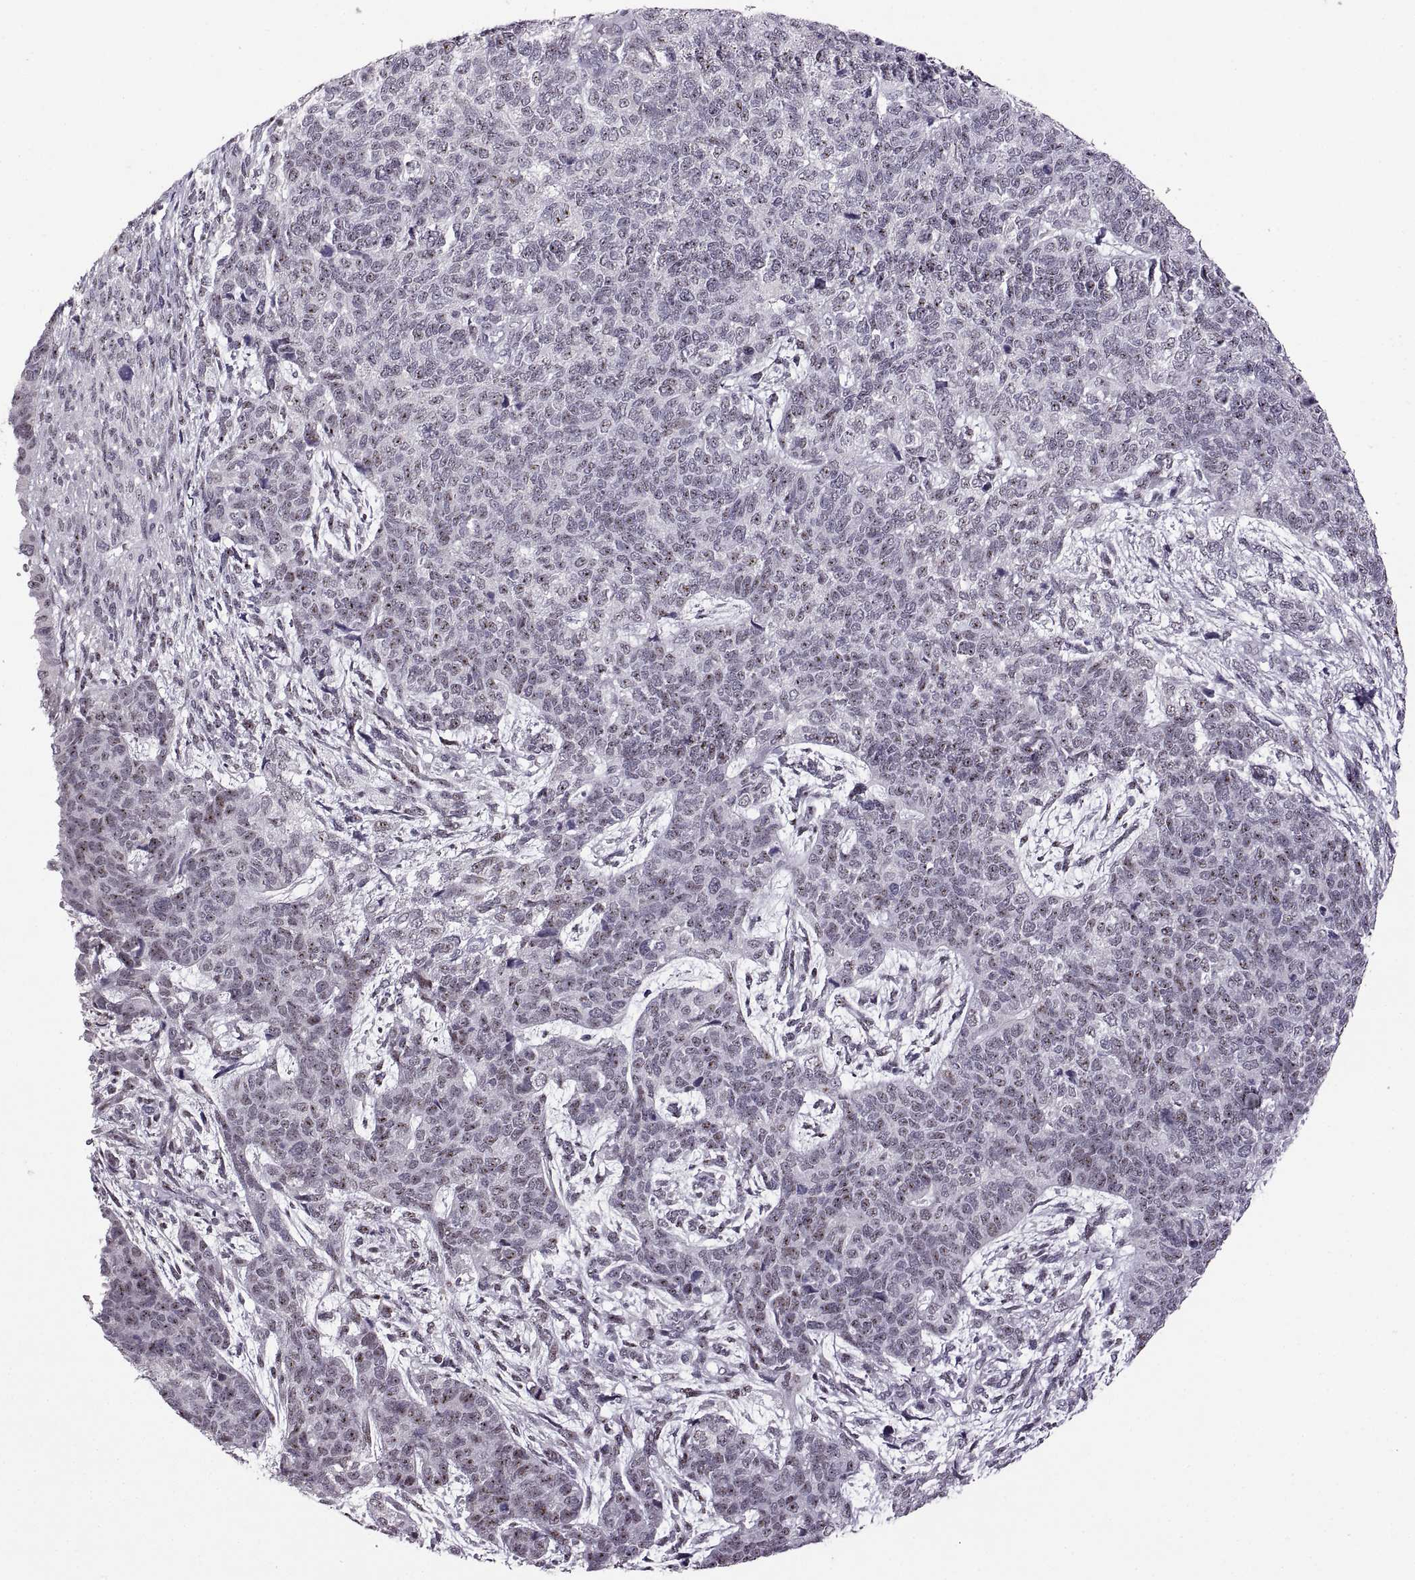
{"staining": {"intensity": "moderate", "quantity": "25%-75%", "location": "nuclear"}, "tissue": "cervical cancer", "cell_type": "Tumor cells", "image_type": "cancer", "snomed": [{"axis": "morphology", "description": "Squamous cell carcinoma, NOS"}, {"axis": "topography", "description": "Cervix"}], "caption": "Immunohistochemical staining of squamous cell carcinoma (cervical) demonstrates medium levels of moderate nuclear expression in about 25%-75% of tumor cells.", "gene": "NEK2", "patient": {"sex": "female", "age": 63}}